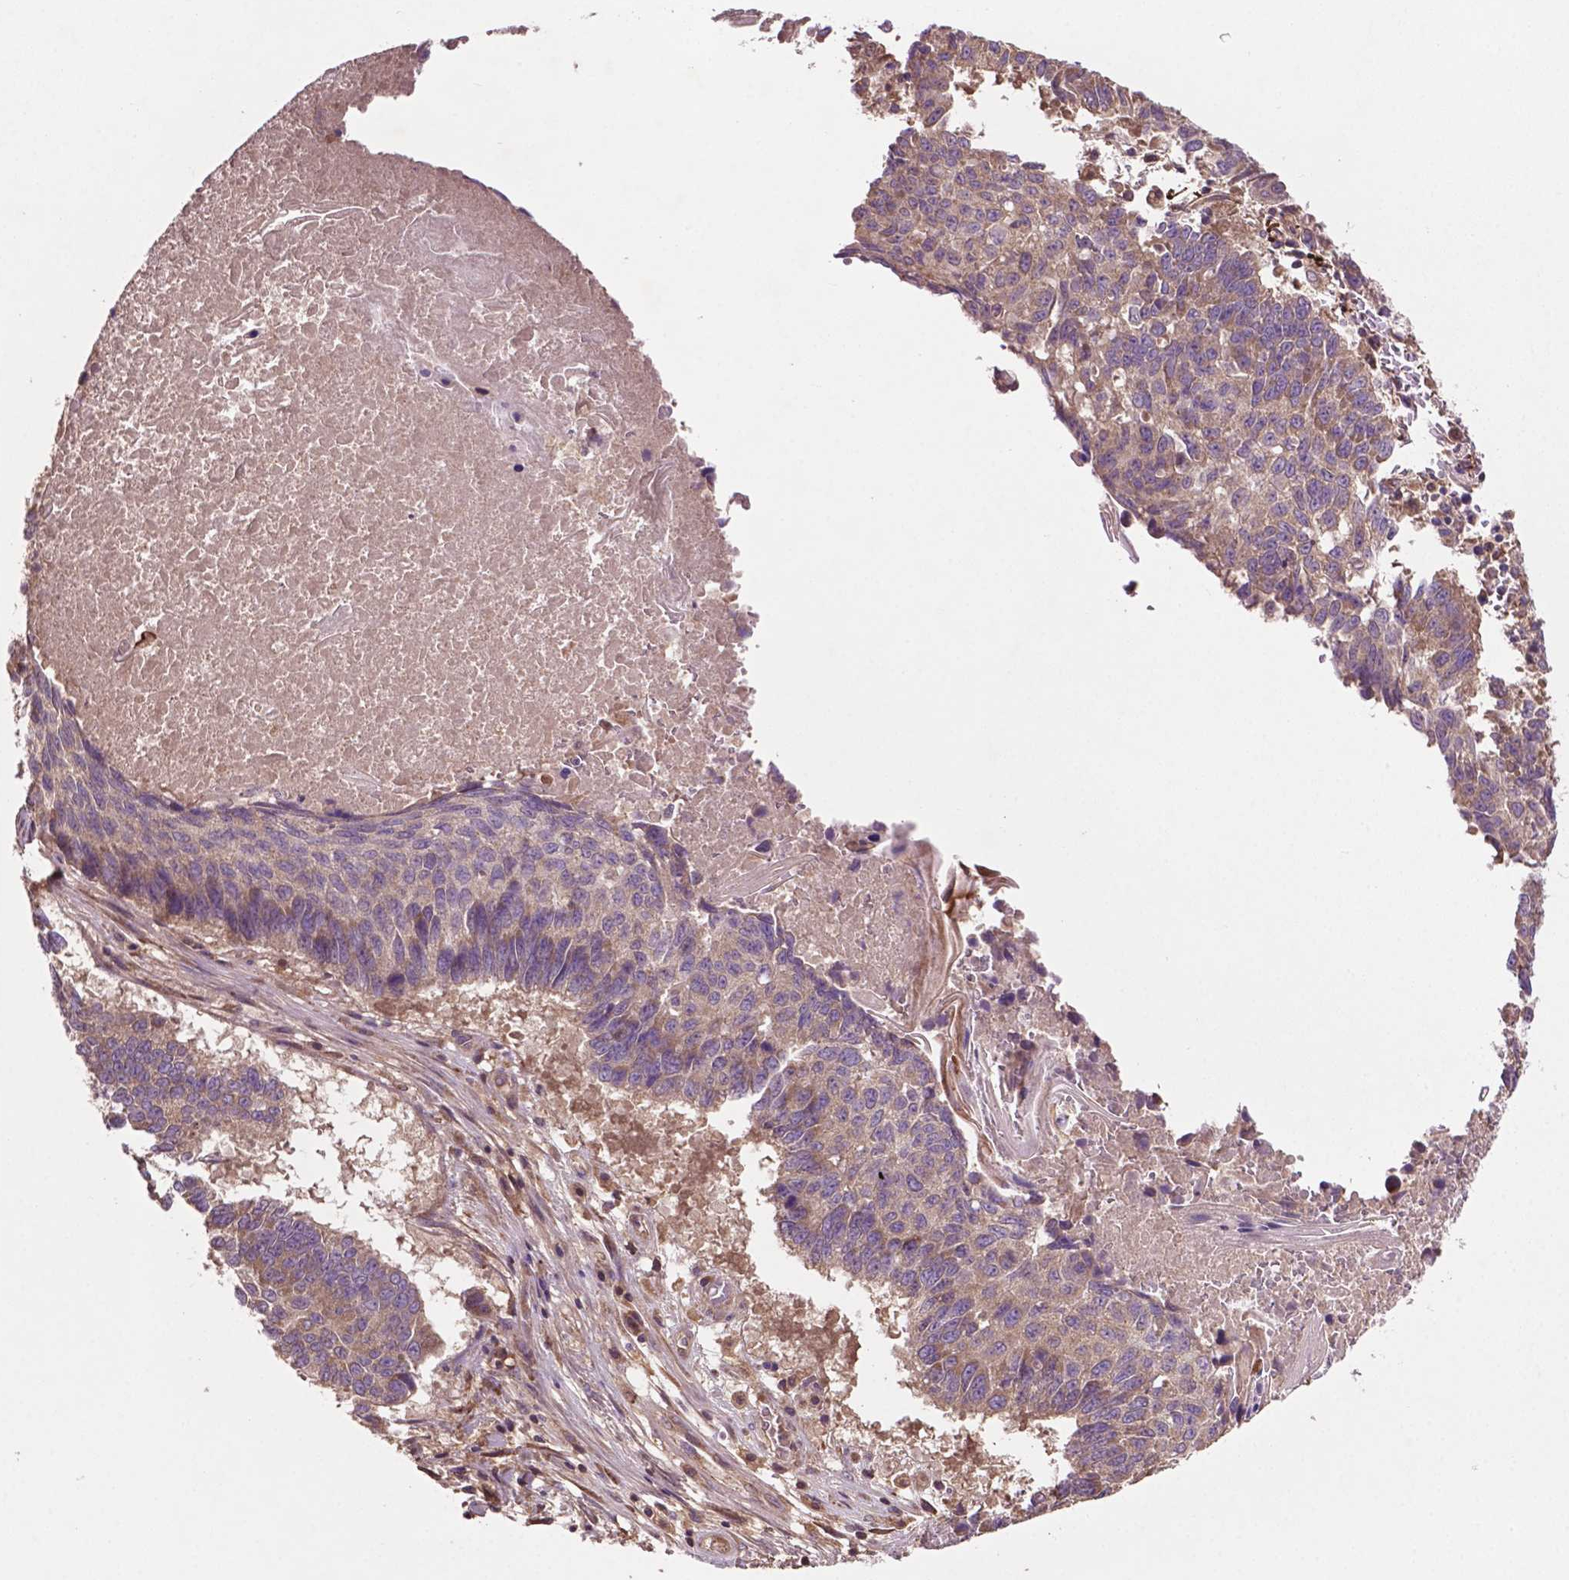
{"staining": {"intensity": "weak", "quantity": "25%-75%", "location": "cytoplasmic/membranous"}, "tissue": "lung cancer", "cell_type": "Tumor cells", "image_type": "cancer", "snomed": [{"axis": "morphology", "description": "Squamous cell carcinoma, NOS"}, {"axis": "topography", "description": "Lung"}], "caption": "An image of squamous cell carcinoma (lung) stained for a protein displays weak cytoplasmic/membranous brown staining in tumor cells.", "gene": "GJA9", "patient": {"sex": "male", "age": 73}}